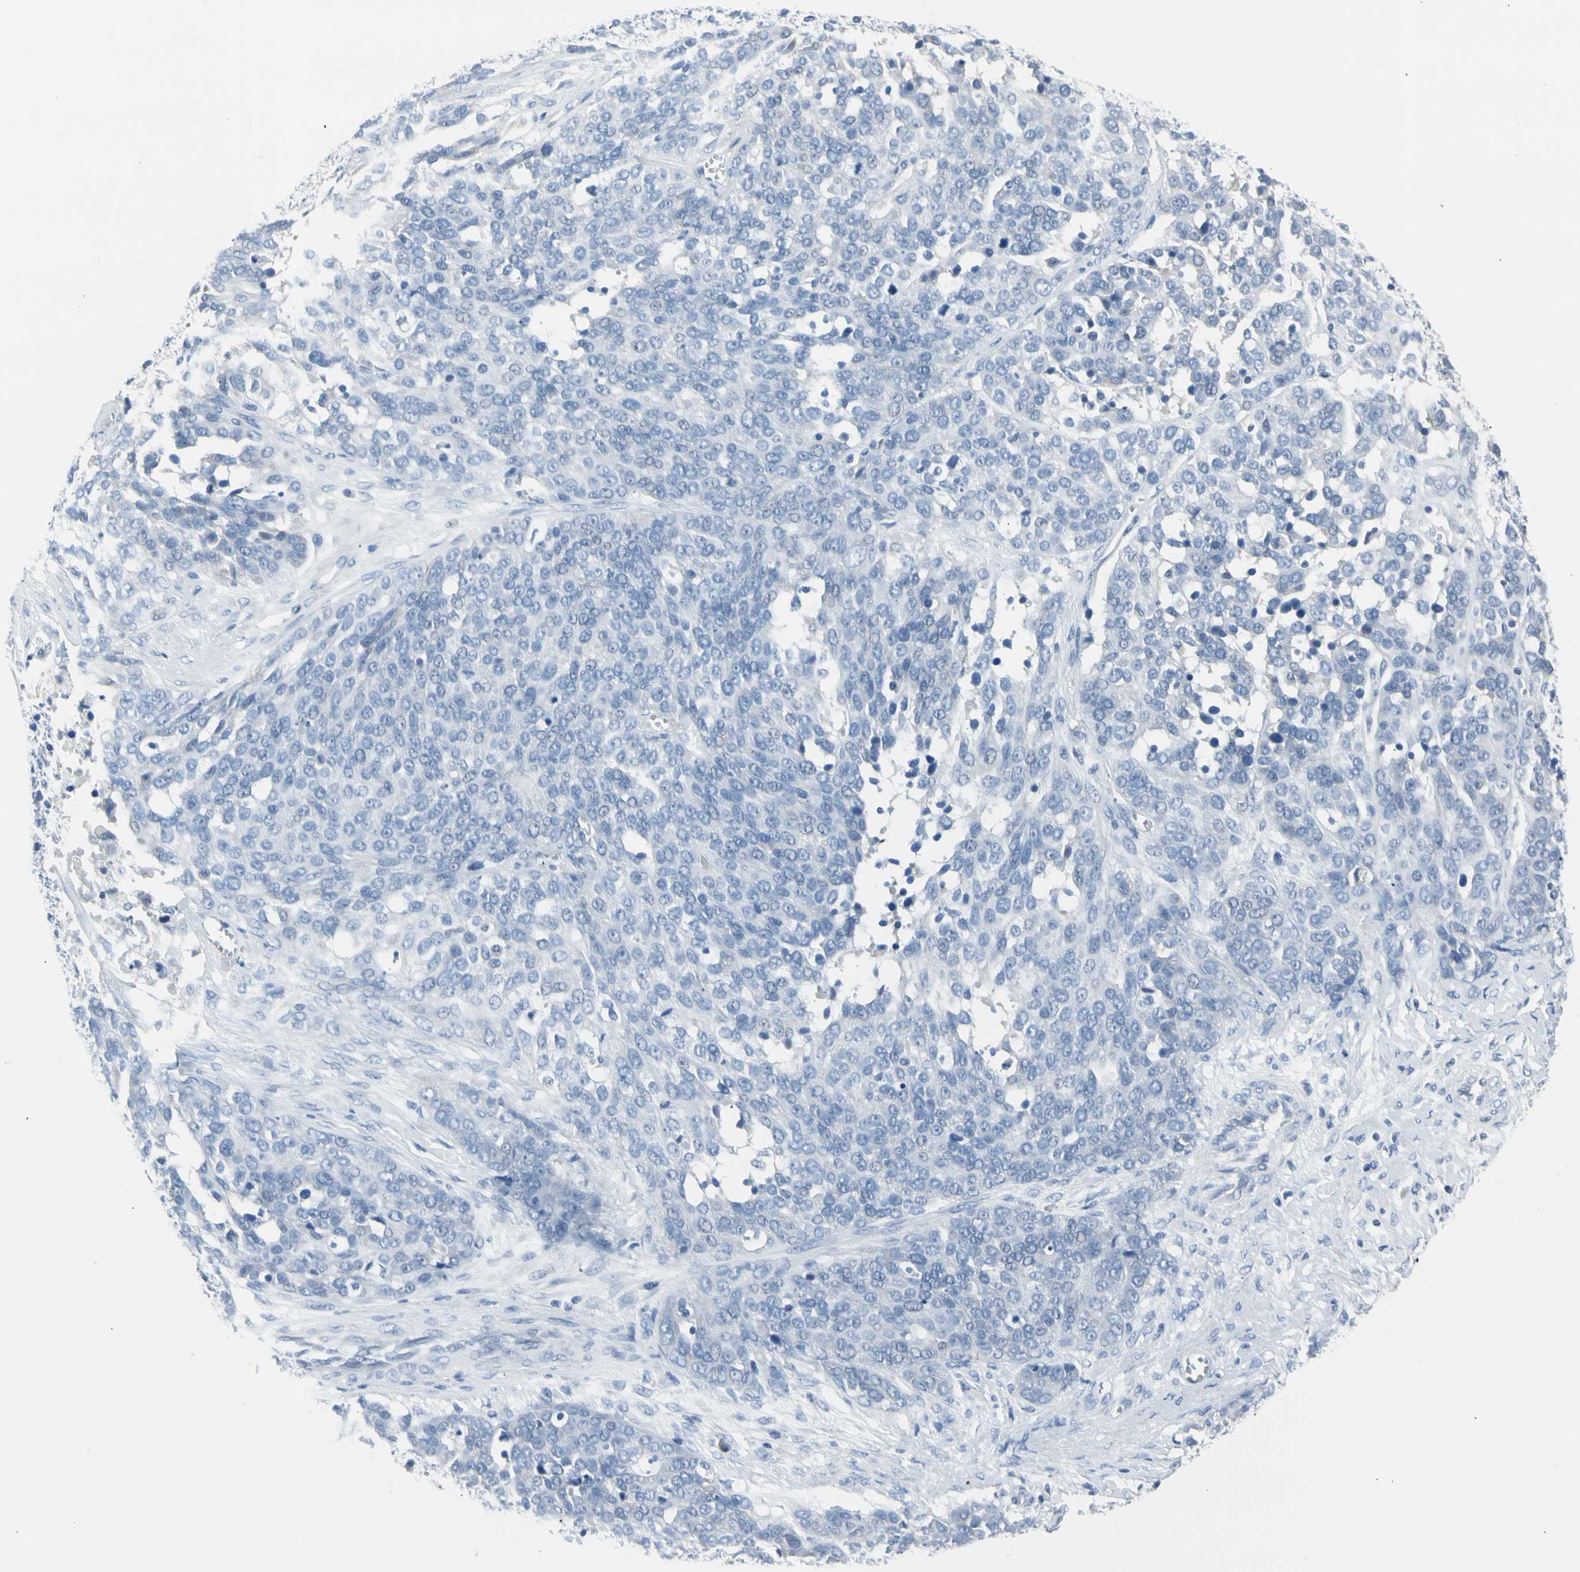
{"staining": {"intensity": "negative", "quantity": "none", "location": "none"}, "tissue": "ovarian cancer", "cell_type": "Tumor cells", "image_type": "cancer", "snomed": [{"axis": "morphology", "description": "Cystadenocarcinoma, serous, NOS"}, {"axis": "topography", "description": "Ovary"}], "caption": "This micrograph is of ovarian cancer (serous cystadenocarcinoma) stained with immunohistochemistry to label a protein in brown with the nuclei are counter-stained blue. There is no expression in tumor cells.", "gene": "TPO", "patient": {"sex": "female", "age": 44}}